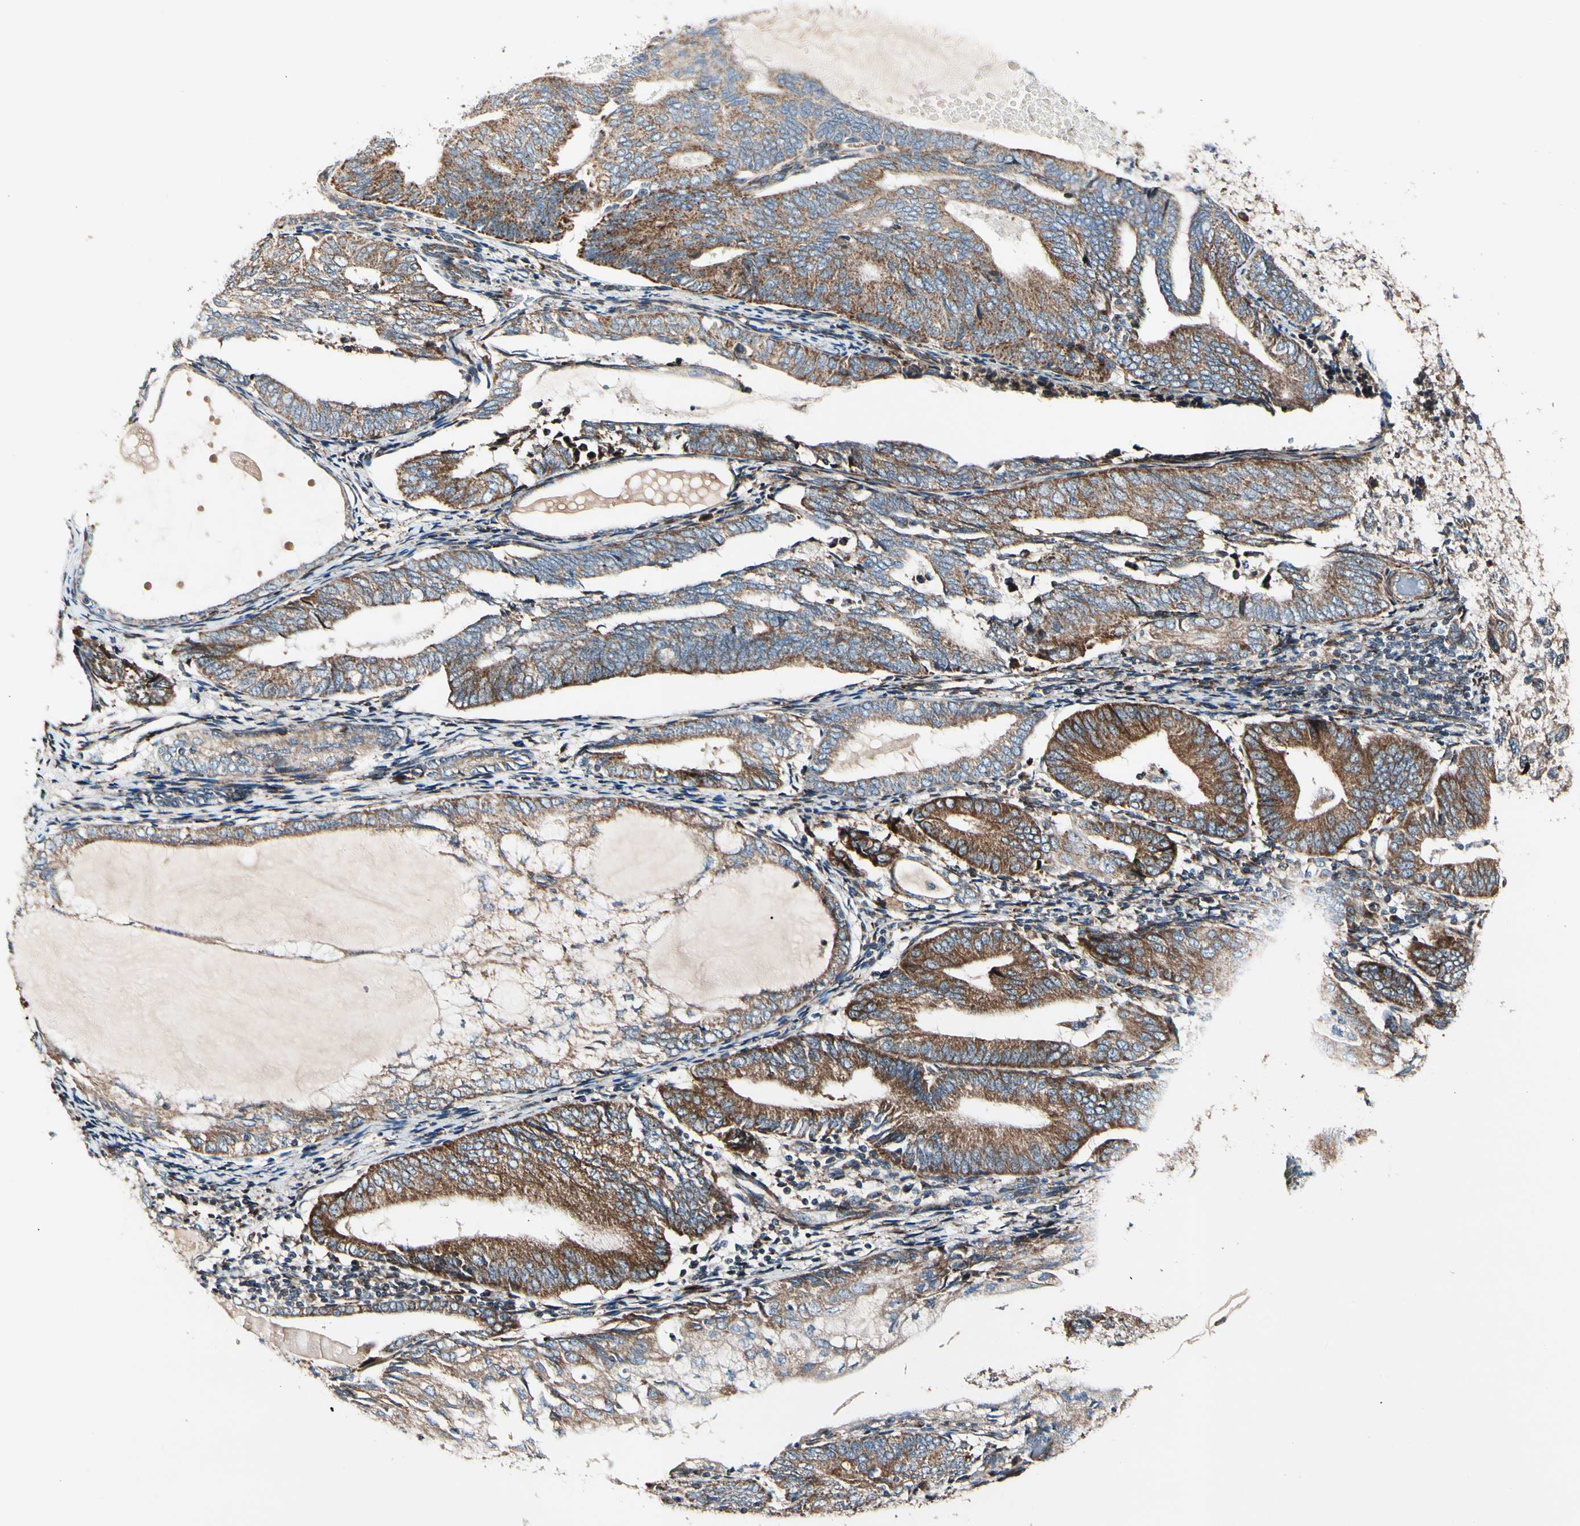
{"staining": {"intensity": "moderate", "quantity": ">75%", "location": "cytoplasmic/membranous"}, "tissue": "endometrial cancer", "cell_type": "Tumor cells", "image_type": "cancer", "snomed": [{"axis": "morphology", "description": "Adenocarcinoma, NOS"}, {"axis": "topography", "description": "Endometrium"}], "caption": "Endometrial cancer (adenocarcinoma) stained with a protein marker reveals moderate staining in tumor cells.", "gene": "MRPL9", "patient": {"sex": "female", "age": 81}}